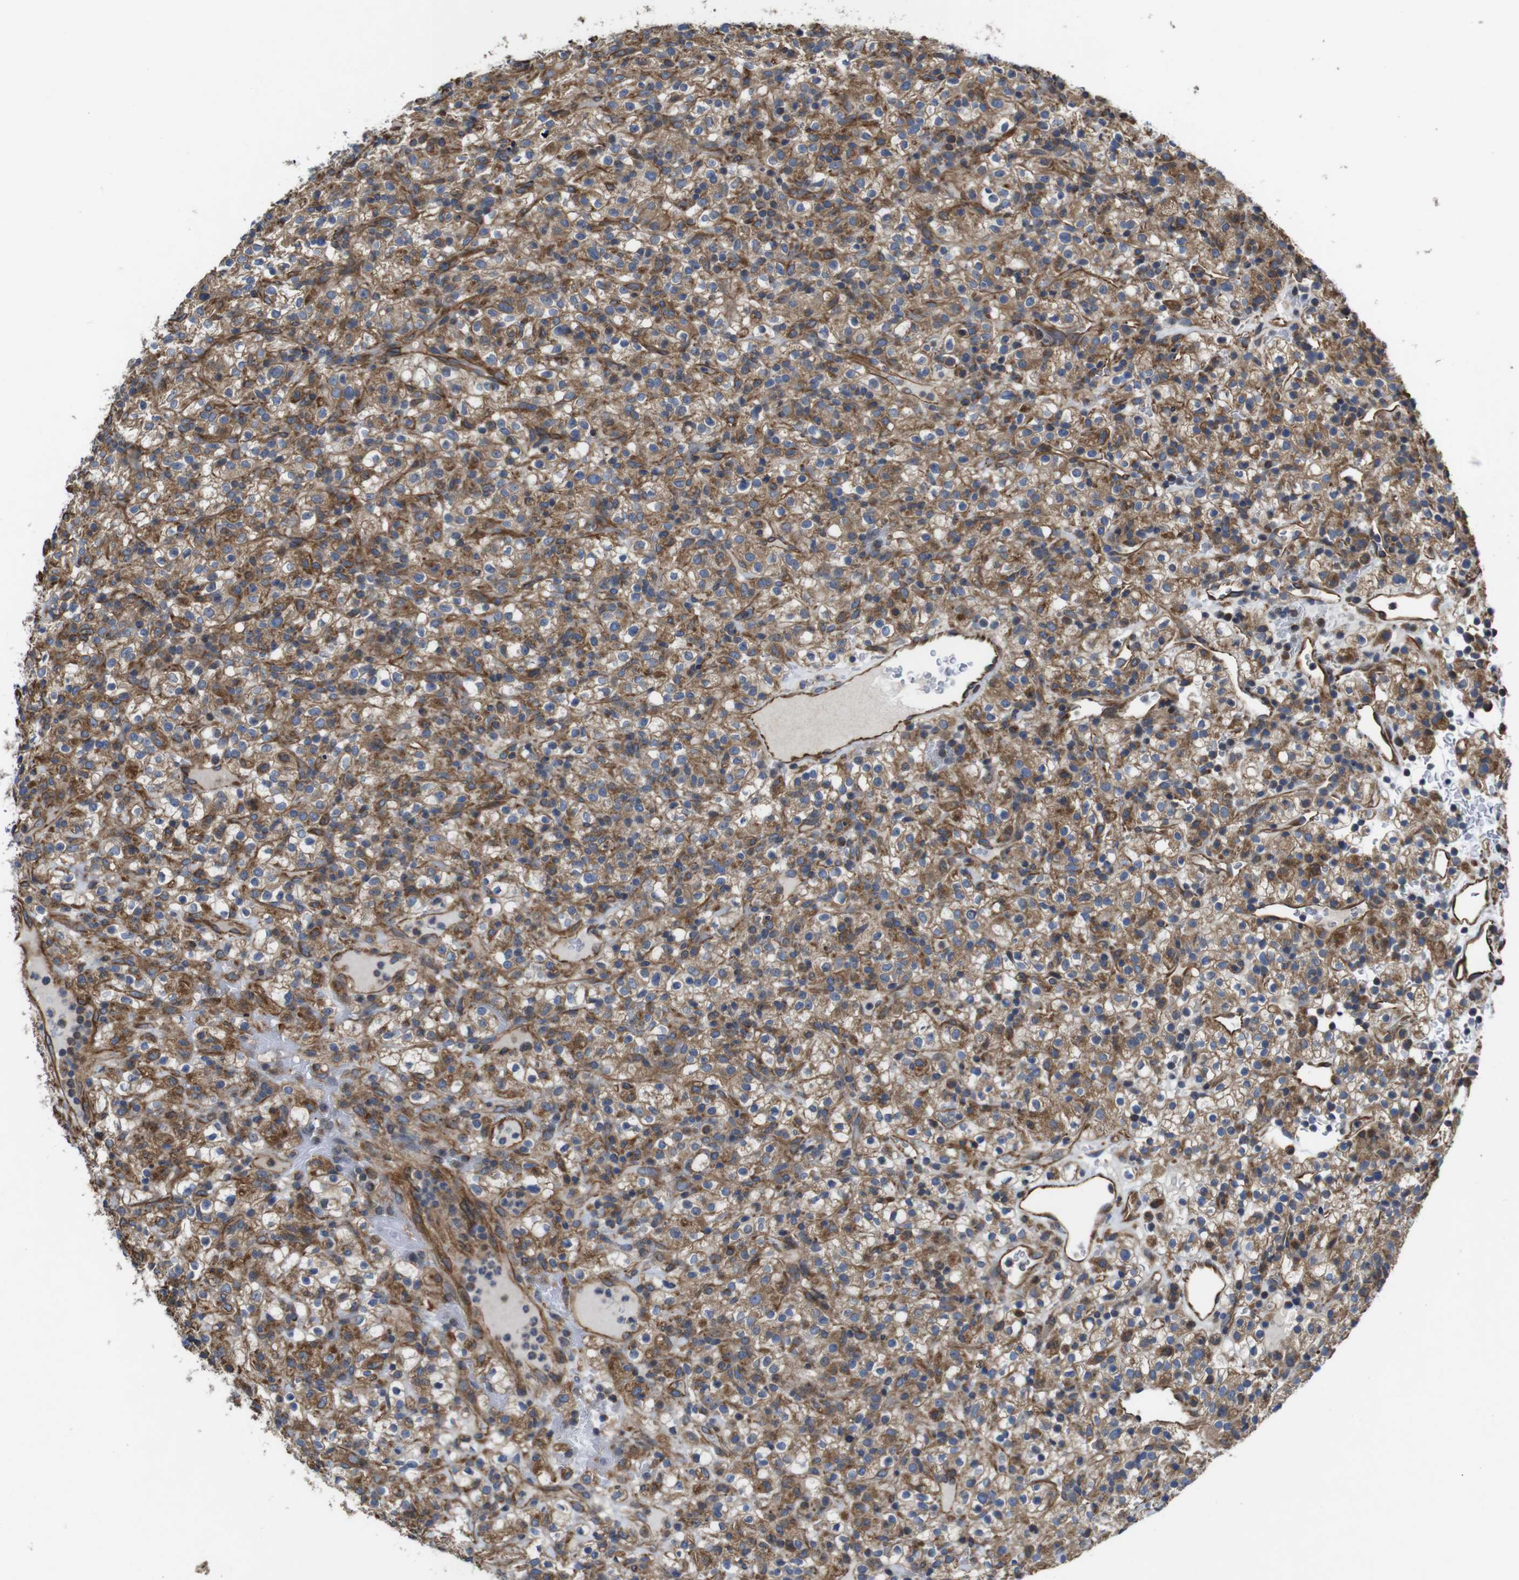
{"staining": {"intensity": "moderate", "quantity": ">75%", "location": "cytoplasmic/membranous"}, "tissue": "renal cancer", "cell_type": "Tumor cells", "image_type": "cancer", "snomed": [{"axis": "morphology", "description": "Normal tissue, NOS"}, {"axis": "morphology", "description": "Adenocarcinoma, NOS"}, {"axis": "topography", "description": "Kidney"}], "caption": "Moderate cytoplasmic/membranous protein positivity is appreciated in about >75% of tumor cells in renal cancer.", "gene": "POMK", "patient": {"sex": "female", "age": 72}}